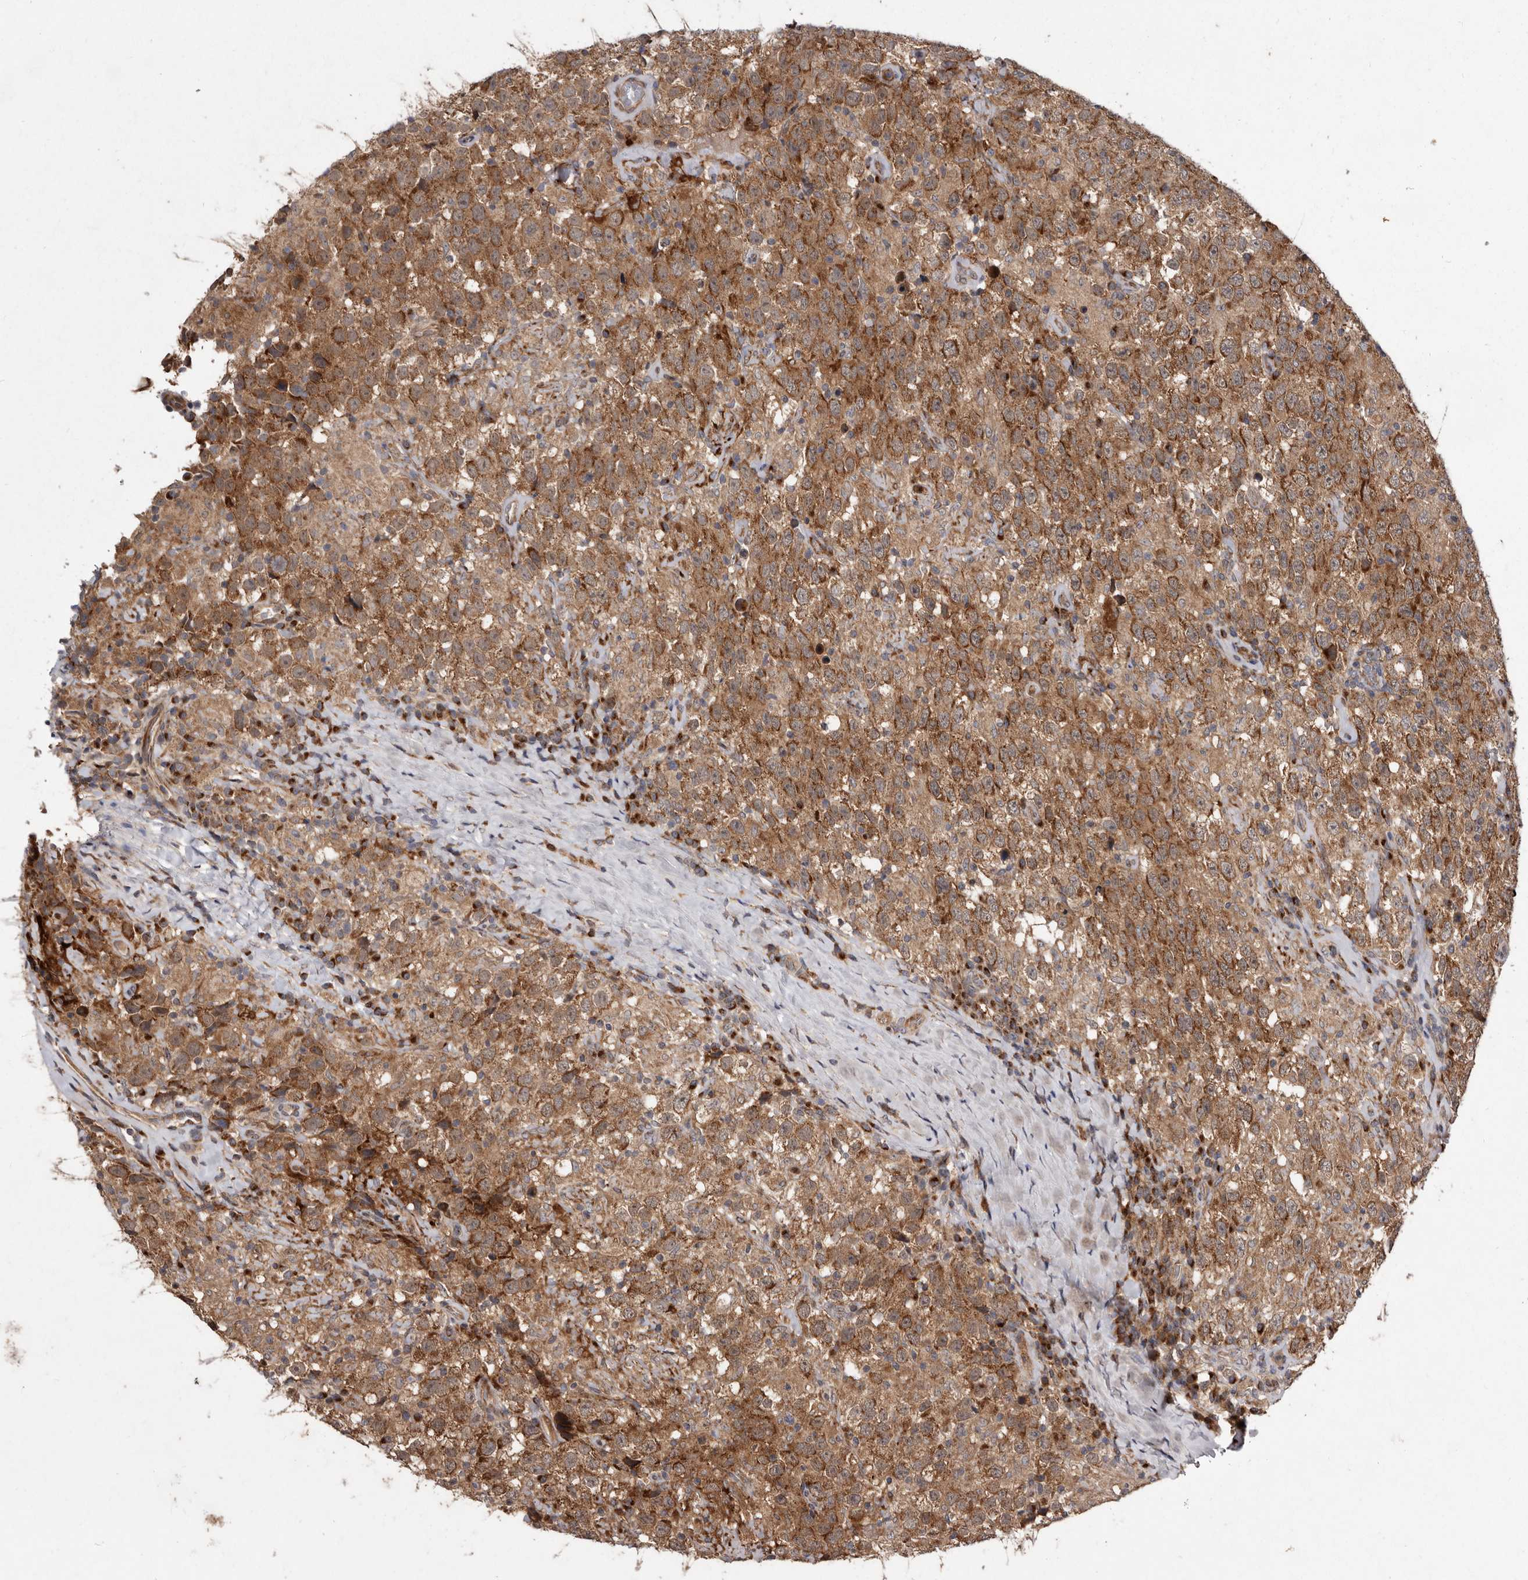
{"staining": {"intensity": "moderate", "quantity": ">75%", "location": "cytoplasmic/membranous"}, "tissue": "testis cancer", "cell_type": "Tumor cells", "image_type": "cancer", "snomed": [{"axis": "morphology", "description": "Seminoma, NOS"}, {"axis": "topography", "description": "Testis"}], "caption": "This is an image of IHC staining of testis cancer (seminoma), which shows moderate staining in the cytoplasmic/membranous of tumor cells.", "gene": "FLAD1", "patient": {"sex": "male", "age": 41}}